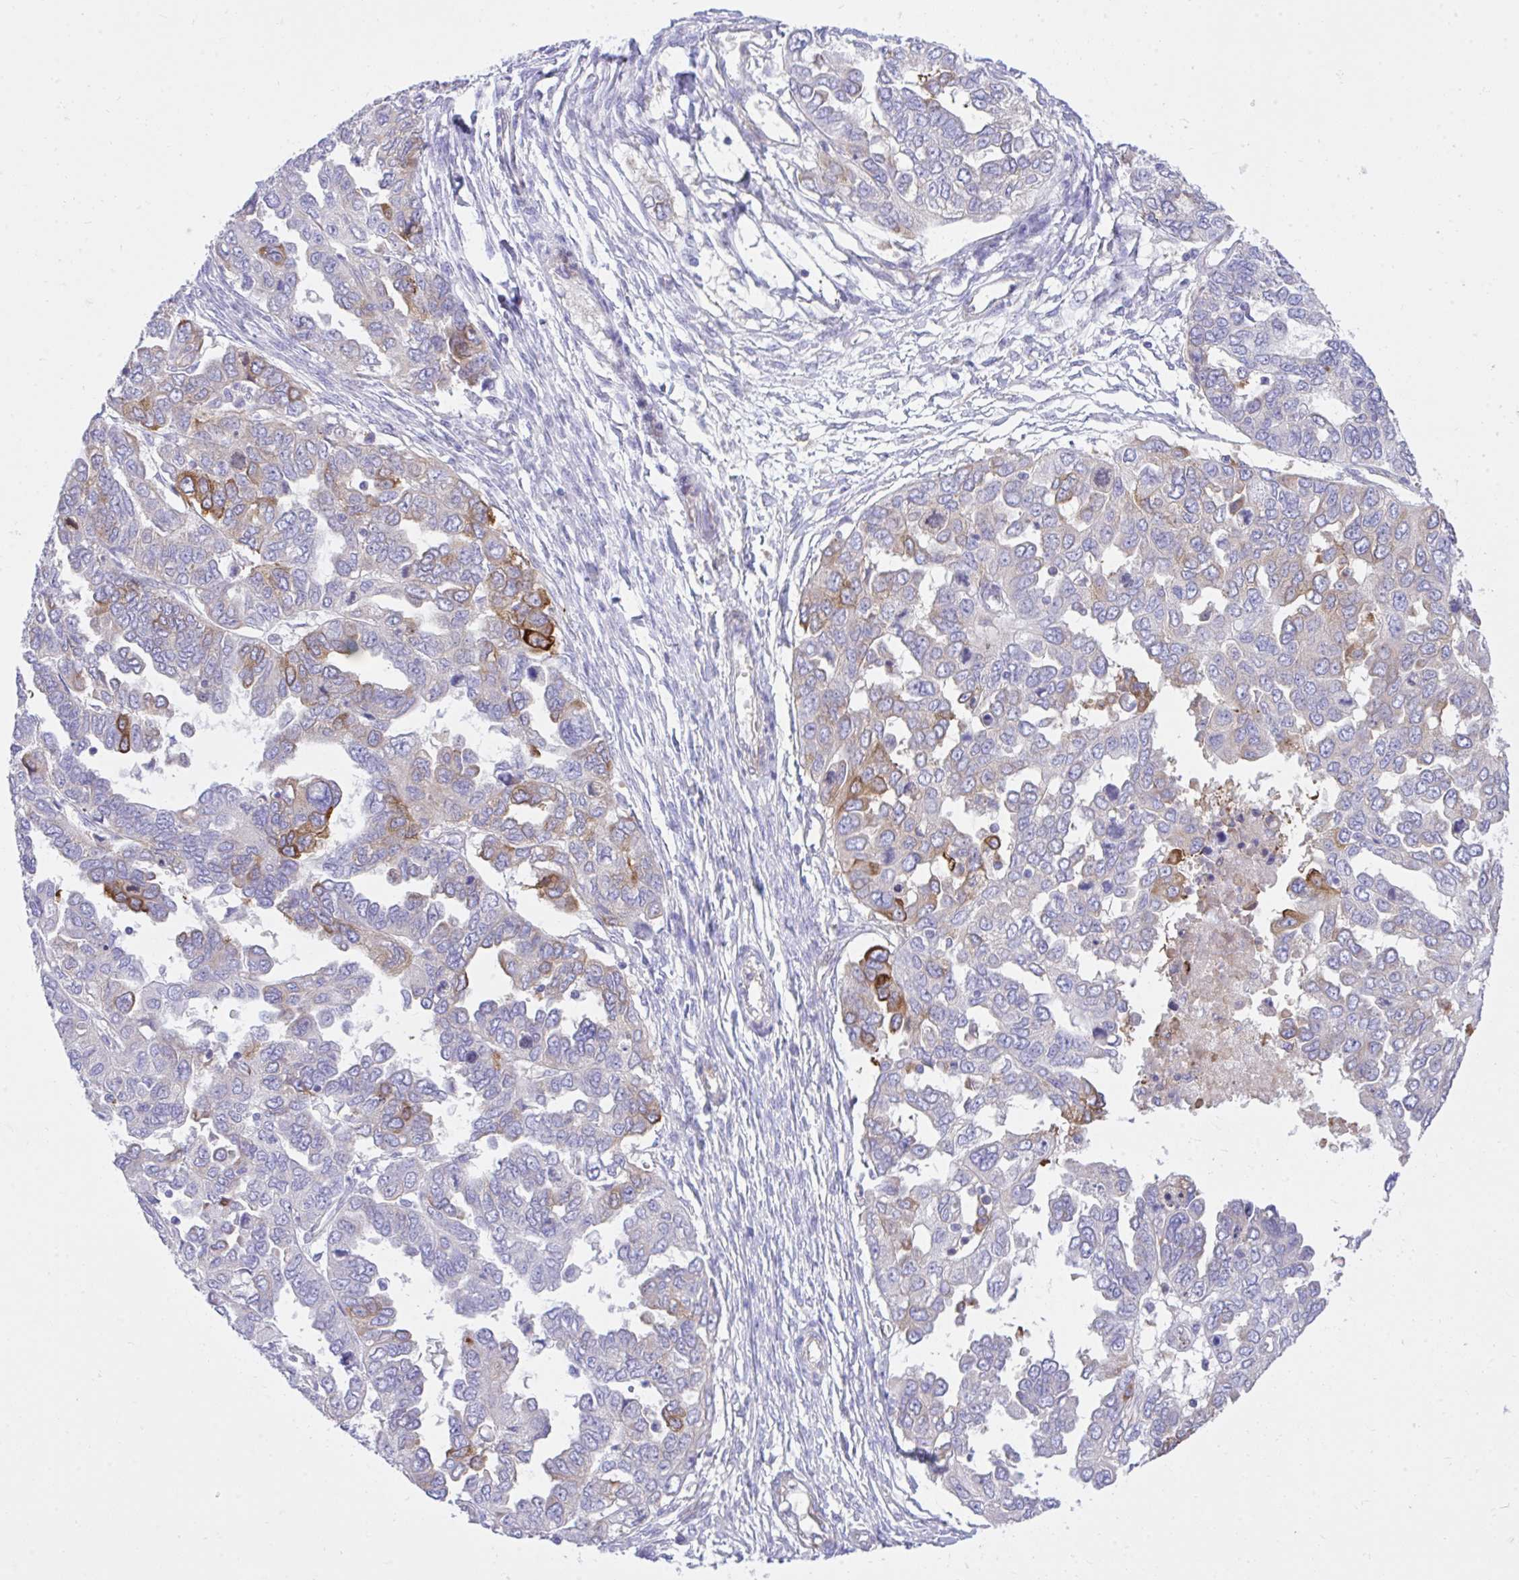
{"staining": {"intensity": "moderate", "quantity": "<25%", "location": "cytoplasmic/membranous"}, "tissue": "ovarian cancer", "cell_type": "Tumor cells", "image_type": "cancer", "snomed": [{"axis": "morphology", "description": "Cystadenocarcinoma, serous, NOS"}, {"axis": "topography", "description": "Ovary"}], "caption": "This histopathology image shows IHC staining of serous cystadenocarcinoma (ovarian), with low moderate cytoplasmic/membranous staining in about <25% of tumor cells.", "gene": "EEF1A2", "patient": {"sex": "female", "age": 53}}